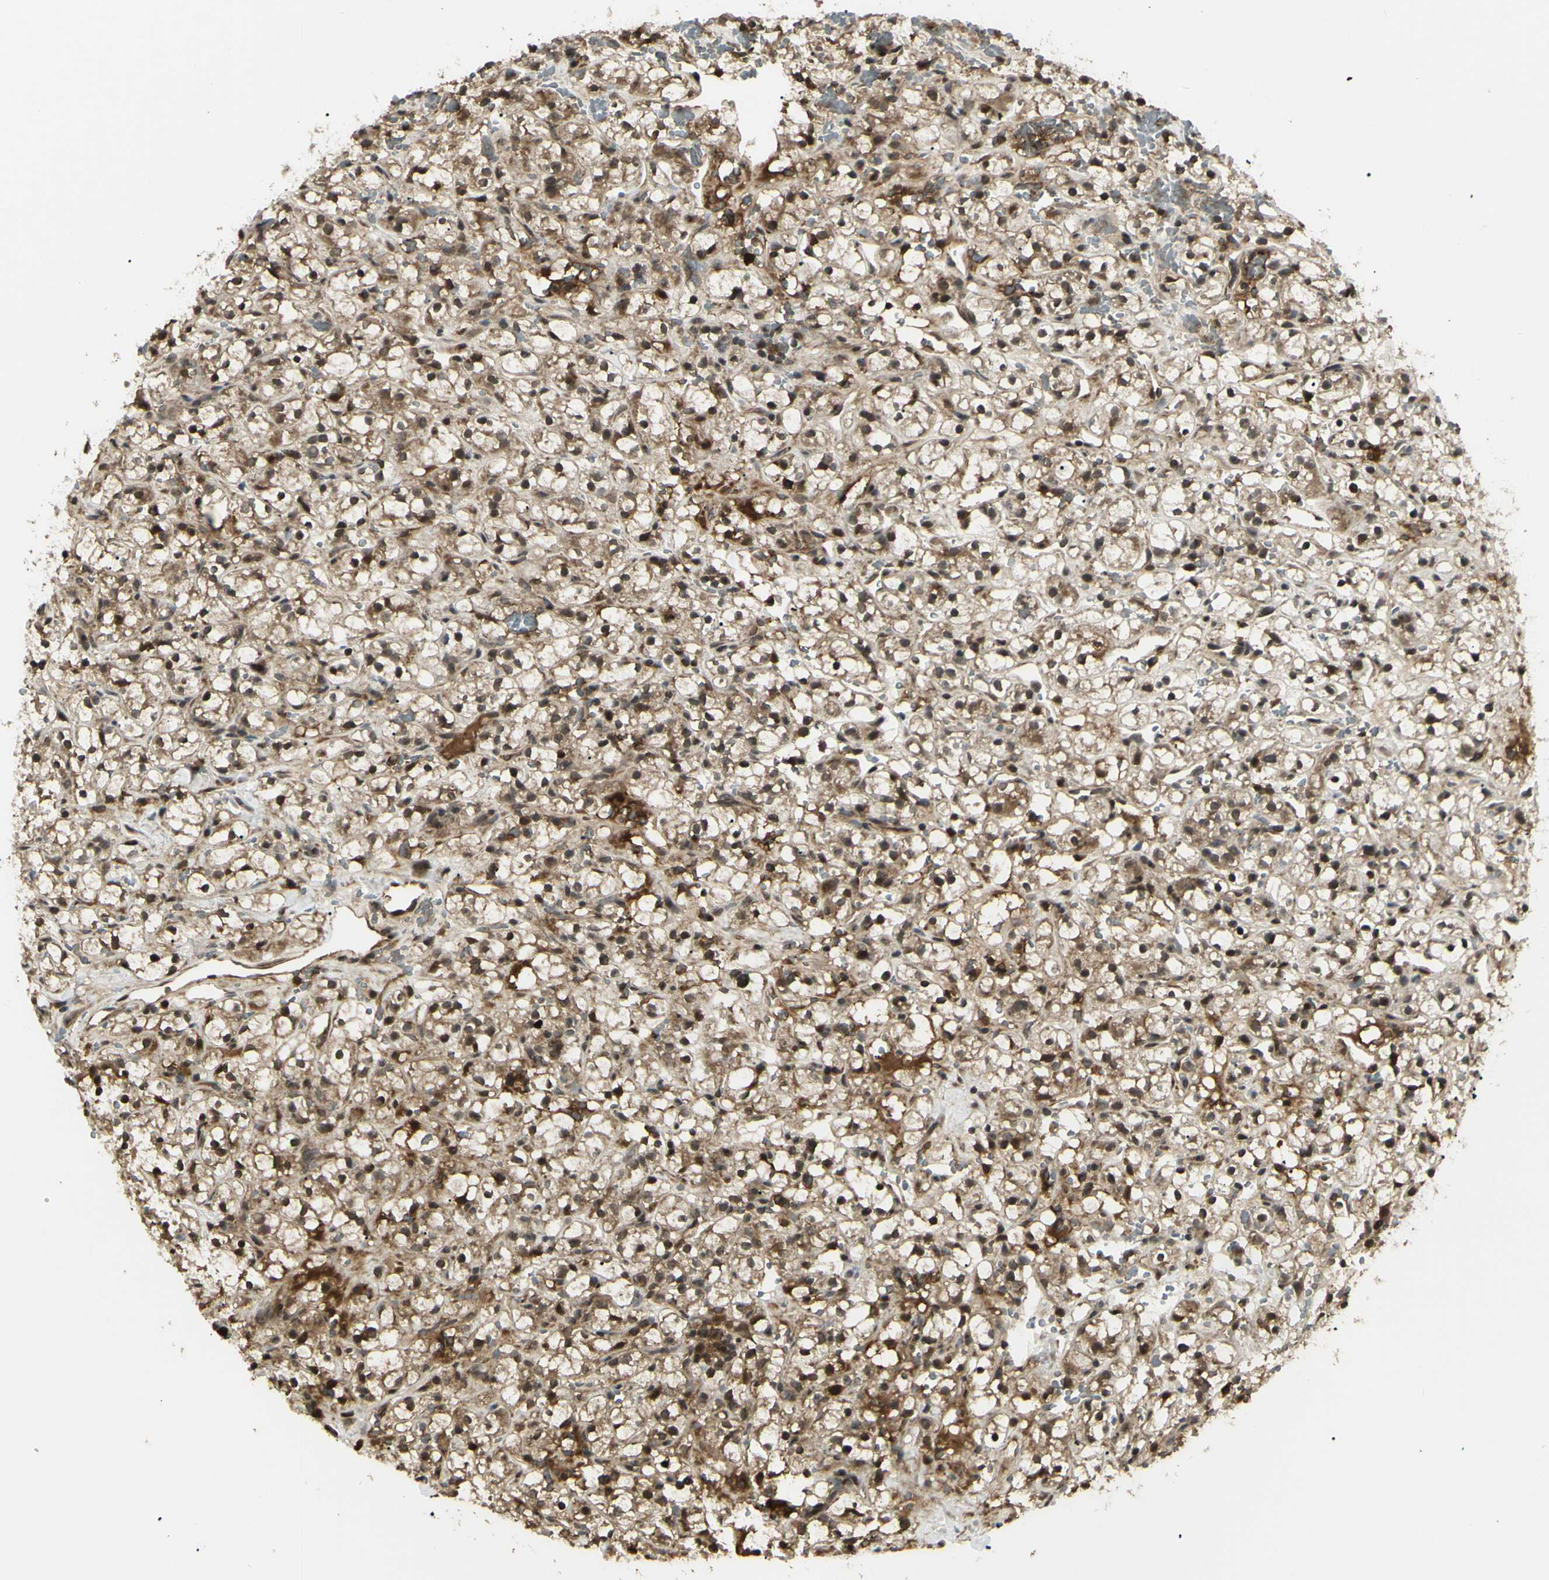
{"staining": {"intensity": "moderate", "quantity": ">75%", "location": "cytoplasmic/membranous,nuclear"}, "tissue": "renal cancer", "cell_type": "Tumor cells", "image_type": "cancer", "snomed": [{"axis": "morphology", "description": "Adenocarcinoma, NOS"}, {"axis": "topography", "description": "Kidney"}], "caption": "Immunohistochemistry of renal adenocarcinoma exhibits medium levels of moderate cytoplasmic/membranous and nuclear positivity in approximately >75% of tumor cells.", "gene": "BLNK", "patient": {"sex": "male", "age": 61}}